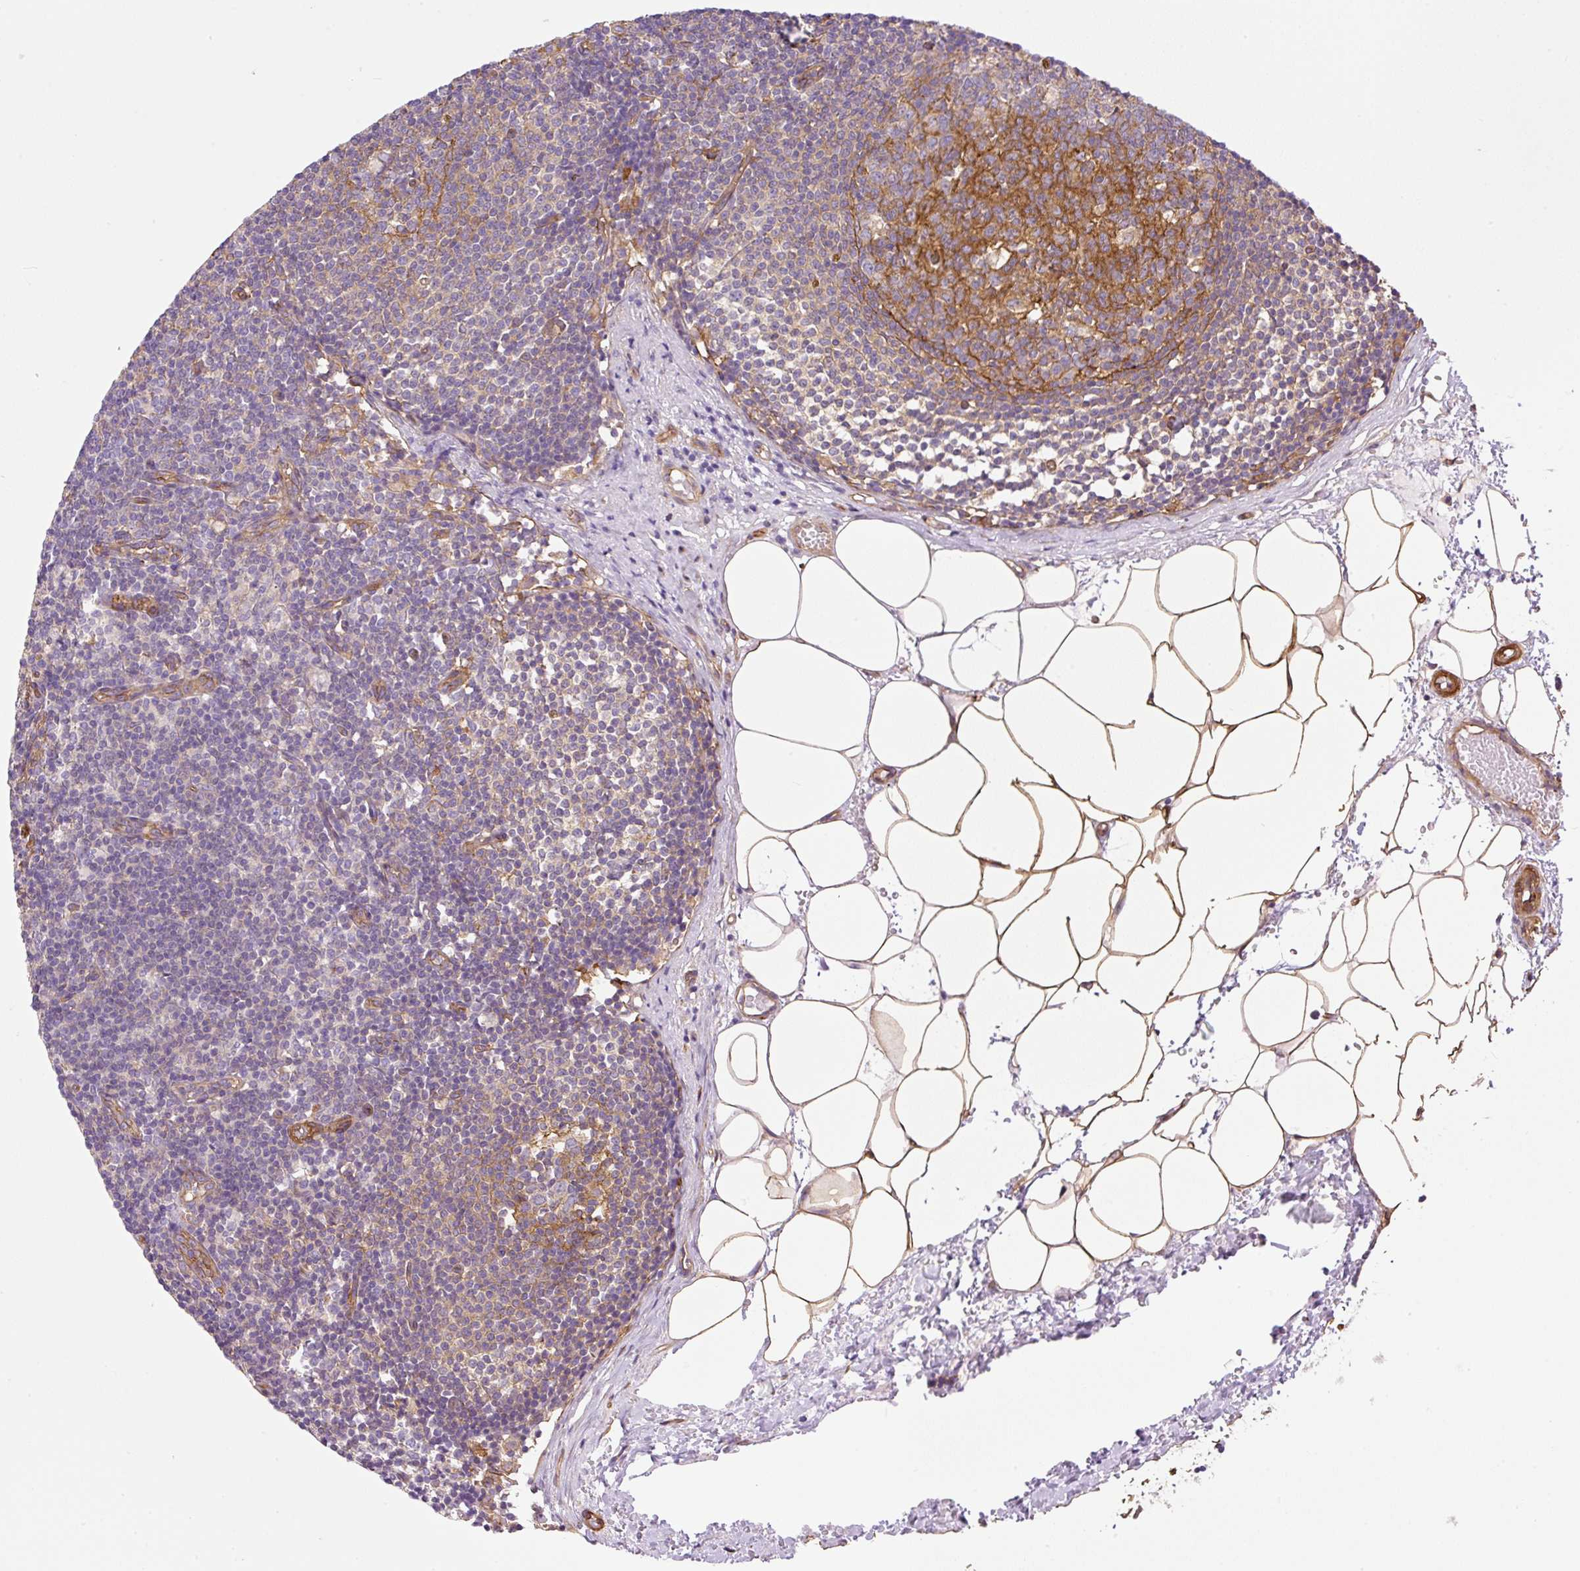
{"staining": {"intensity": "moderate", "quantity": "25%-75%", "location": "cytoplasmic/membranous"}, "tissue": "lymph node", "cell_type": "Germinal center cells", "image_type": "normal", "snomed": [{"axis": "morphology", "description": "Normal tissue, NOS"}, {"axis": "topography", "description": "Lymph node"}], "caption": "A medium amount of moderate cytoplasmic/membranous staining is identified in about 25%-75% of germinal center cells in benign lymph node.", "gene": "EHD1", "patient": {"sex": "male", "age": 49}}